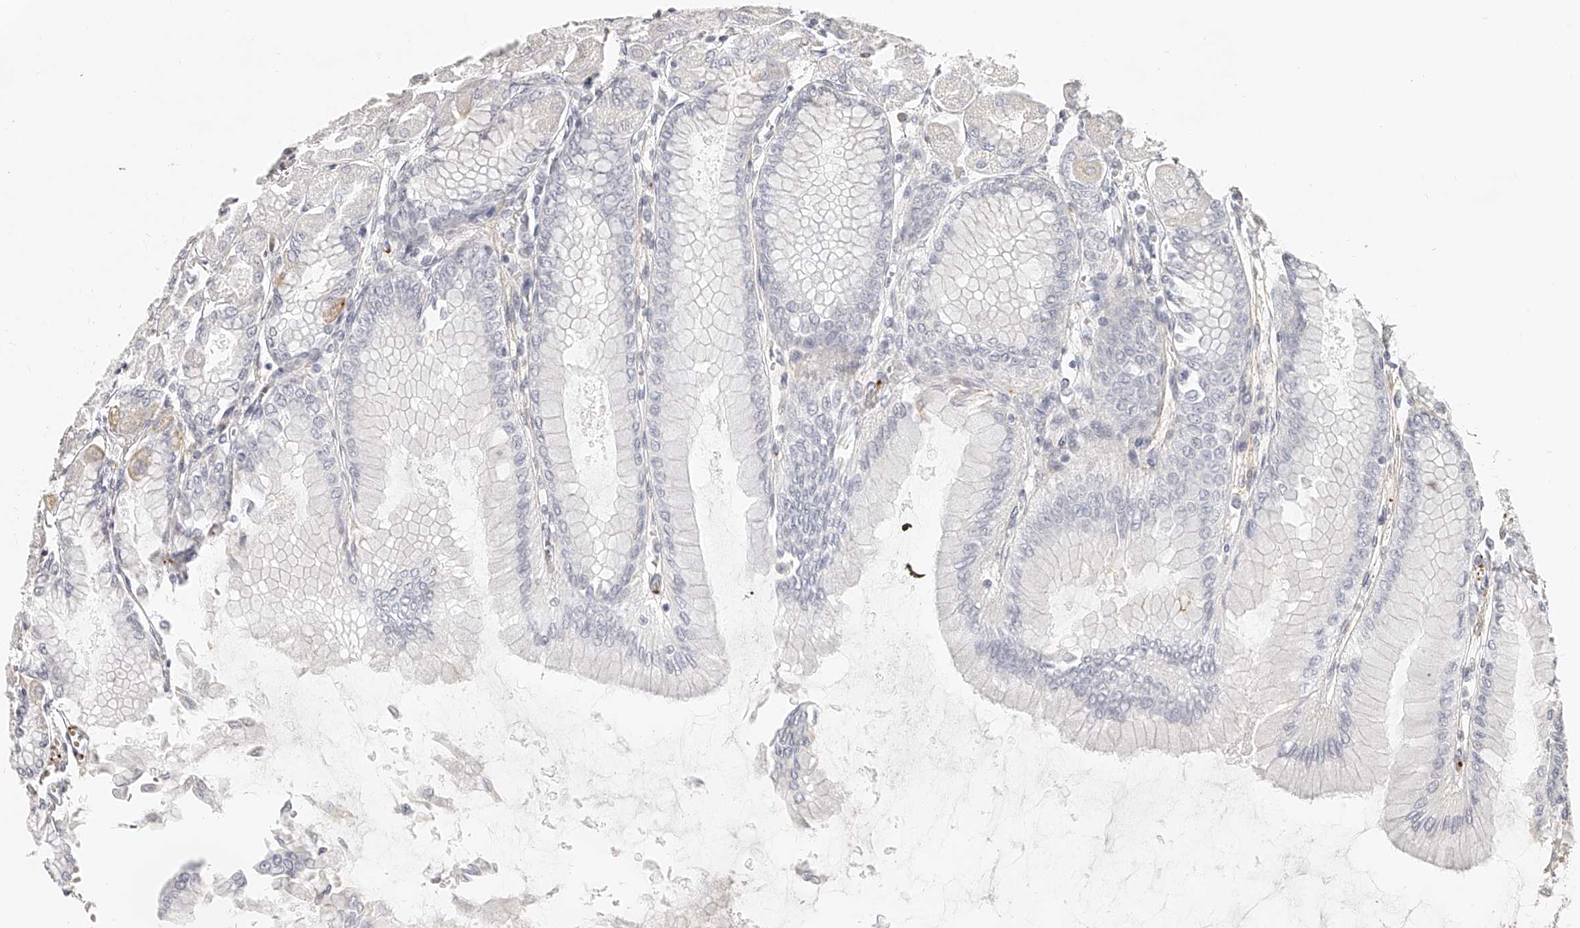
{"staining": {"intensity": "negative", "quantity": "none", "location": "none"}, "tissue": "stomach", "cell_type": "Glandular cells", "image_type": "normal", "snomed": [{"axis": "morphology", "description": "Normal tissue, NOS"}, {"axis": "topography", "description": "Stomach, upper"}], "caption": "High power microscopy photomicrograph of an immunohistochemistry (IHC) histopathology image of normal stomach, revealing no significant expression in glandular cells. (Stains: DAB (3,3'-diaminobenzidine) immunohistochemistry (IHC) with hematoxylin counter stain, Microscopy: brightfield microscopy at high magnification).", "gene": "ITGB3", "patient": {"sex": "female", "age": 56}}